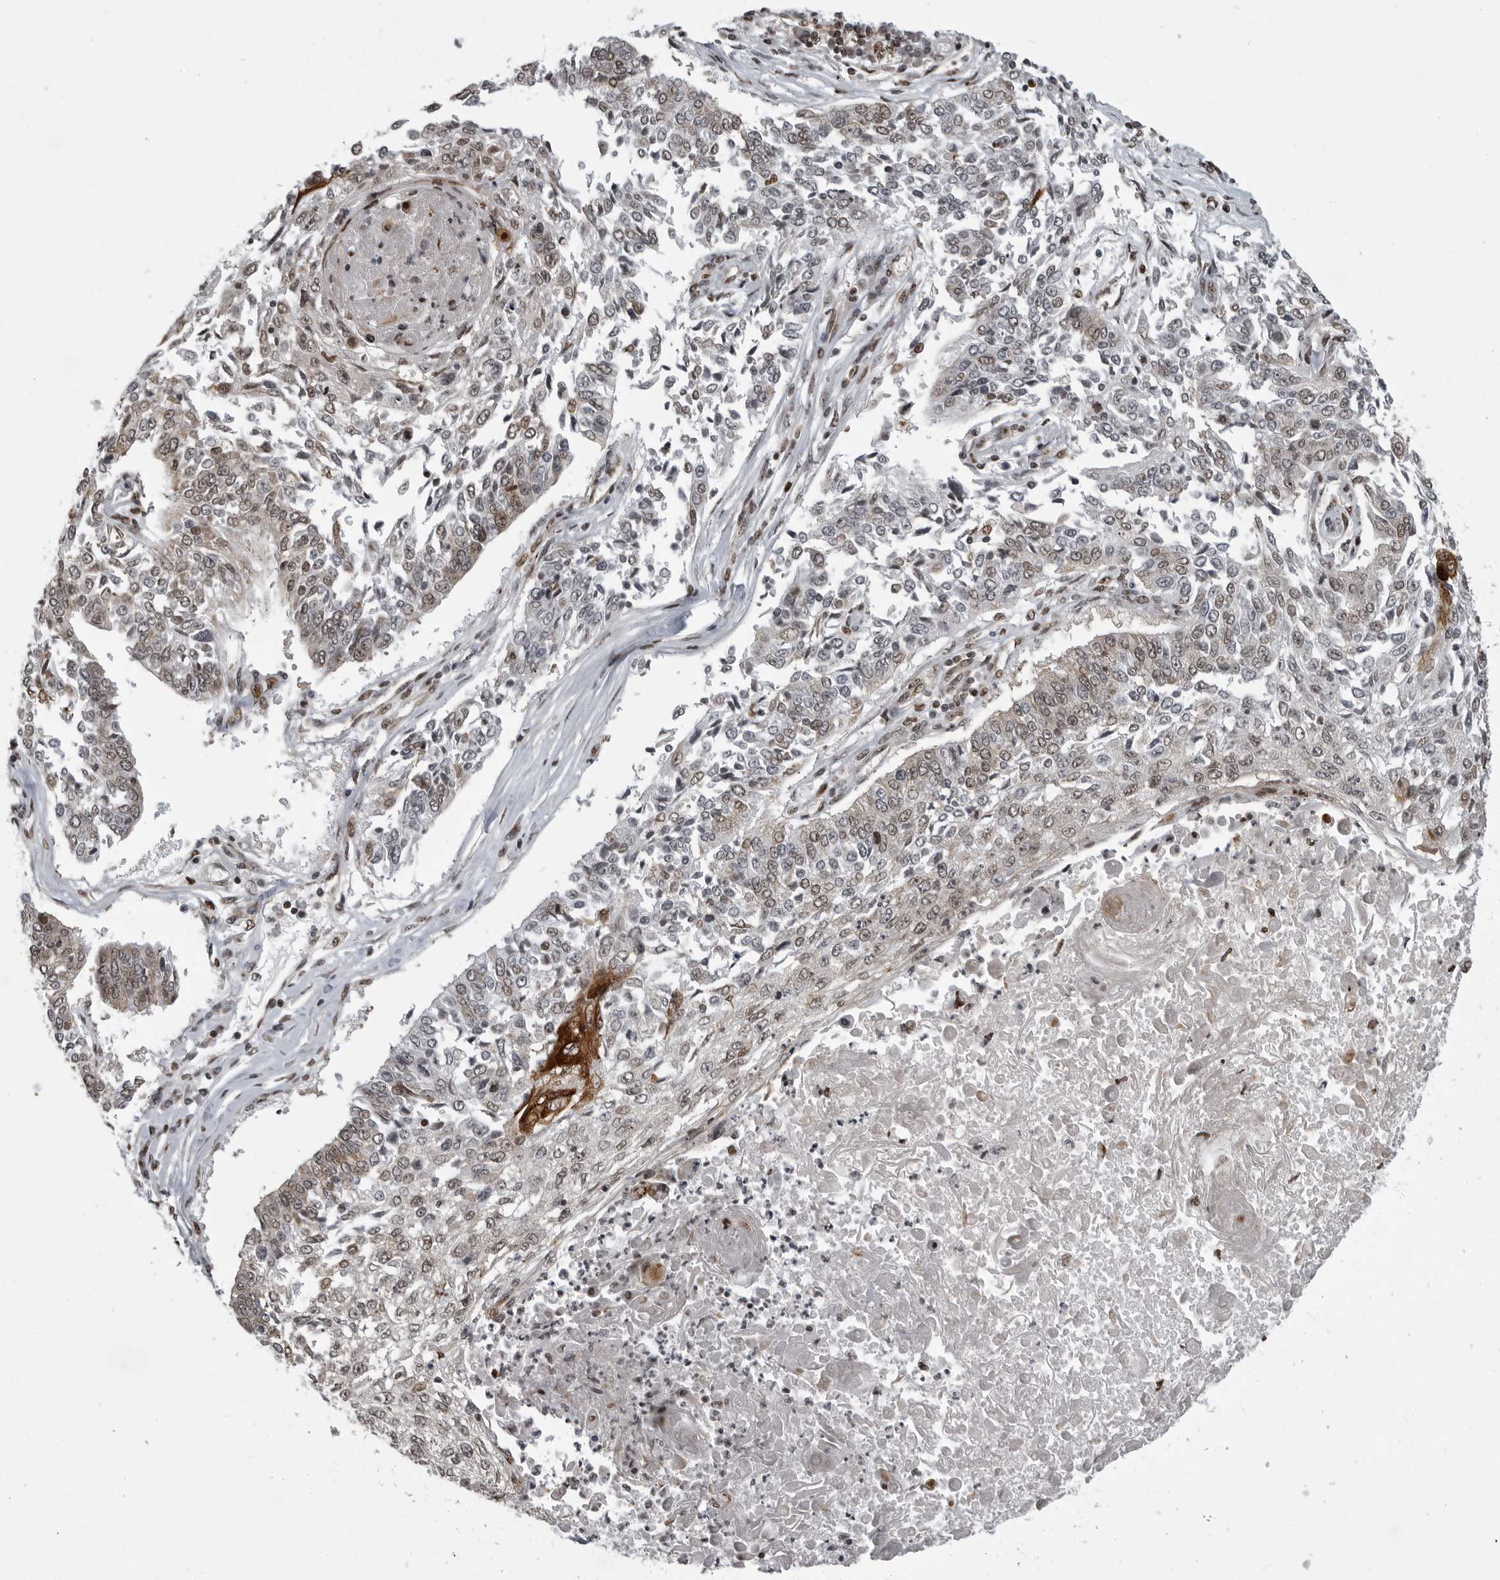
{"staining": {"intensity": "weak", "quantity": ">75%", "location": "nuclear"}, "tissue": "lung cancer", "cell_type": "Tumor cells", "image_type": "cancer", "snomed": [{"axis": "morphology", "description": "Normal tissue, NOS"}, {"axis": "morphology", "description": "Squamous cell carcinoma, NOS"}, {"axis": "topography", "description": "Cartilage tissue"}, {"axis": "topography", "description": "Bronchus"}, {"axis": "topography", "description": "Lung"}, {"axis": "topography", "description": "Peripheral nerve tissue"}], "caption": "Lung cancer (squamous cell carcinoma) stained with immunohistochemistry (IHC) shows weak nuclear expression in approximately >75% of tumor cells.", "gene": "YAF2", "patient": {"sex": "female", "age": 49}}